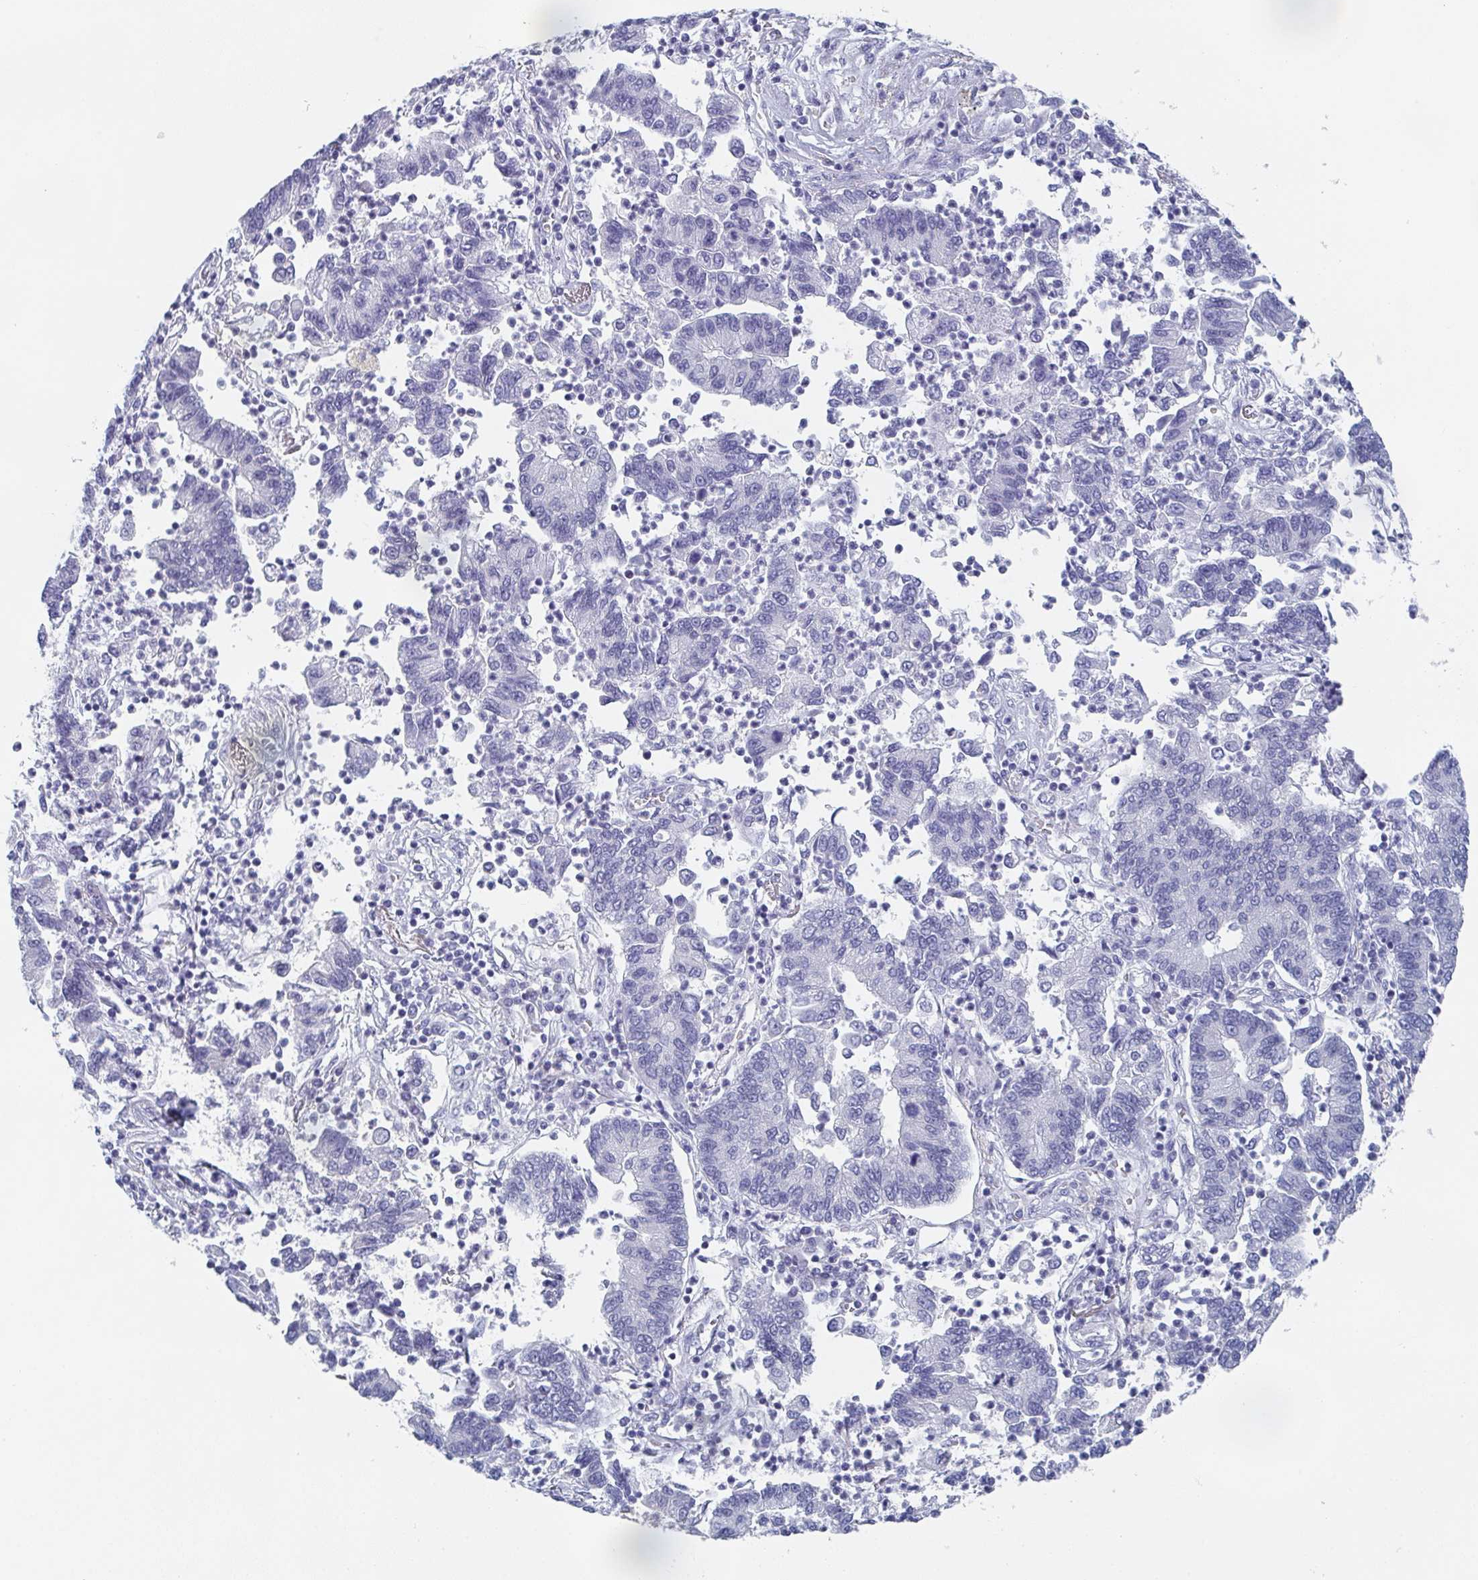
{"staining": {"intensity": "negative", "quantity": "none", "location": "none"}, "tissue": "lung cancer", "cell_type": "Tumor cells", "image_type": "cancer", "snomed": [{"axis": "morphology", "description": "Adenocarcinoma, NOS"}, {"axis": "topography", "description": "Lung"}], "caption": "Protein analysis of adenocarcinoma (lung) demonstrates no significant staining in tumor cells.", "gene": "DYDC2", "patient": {"sex": "female", "age": 57}}